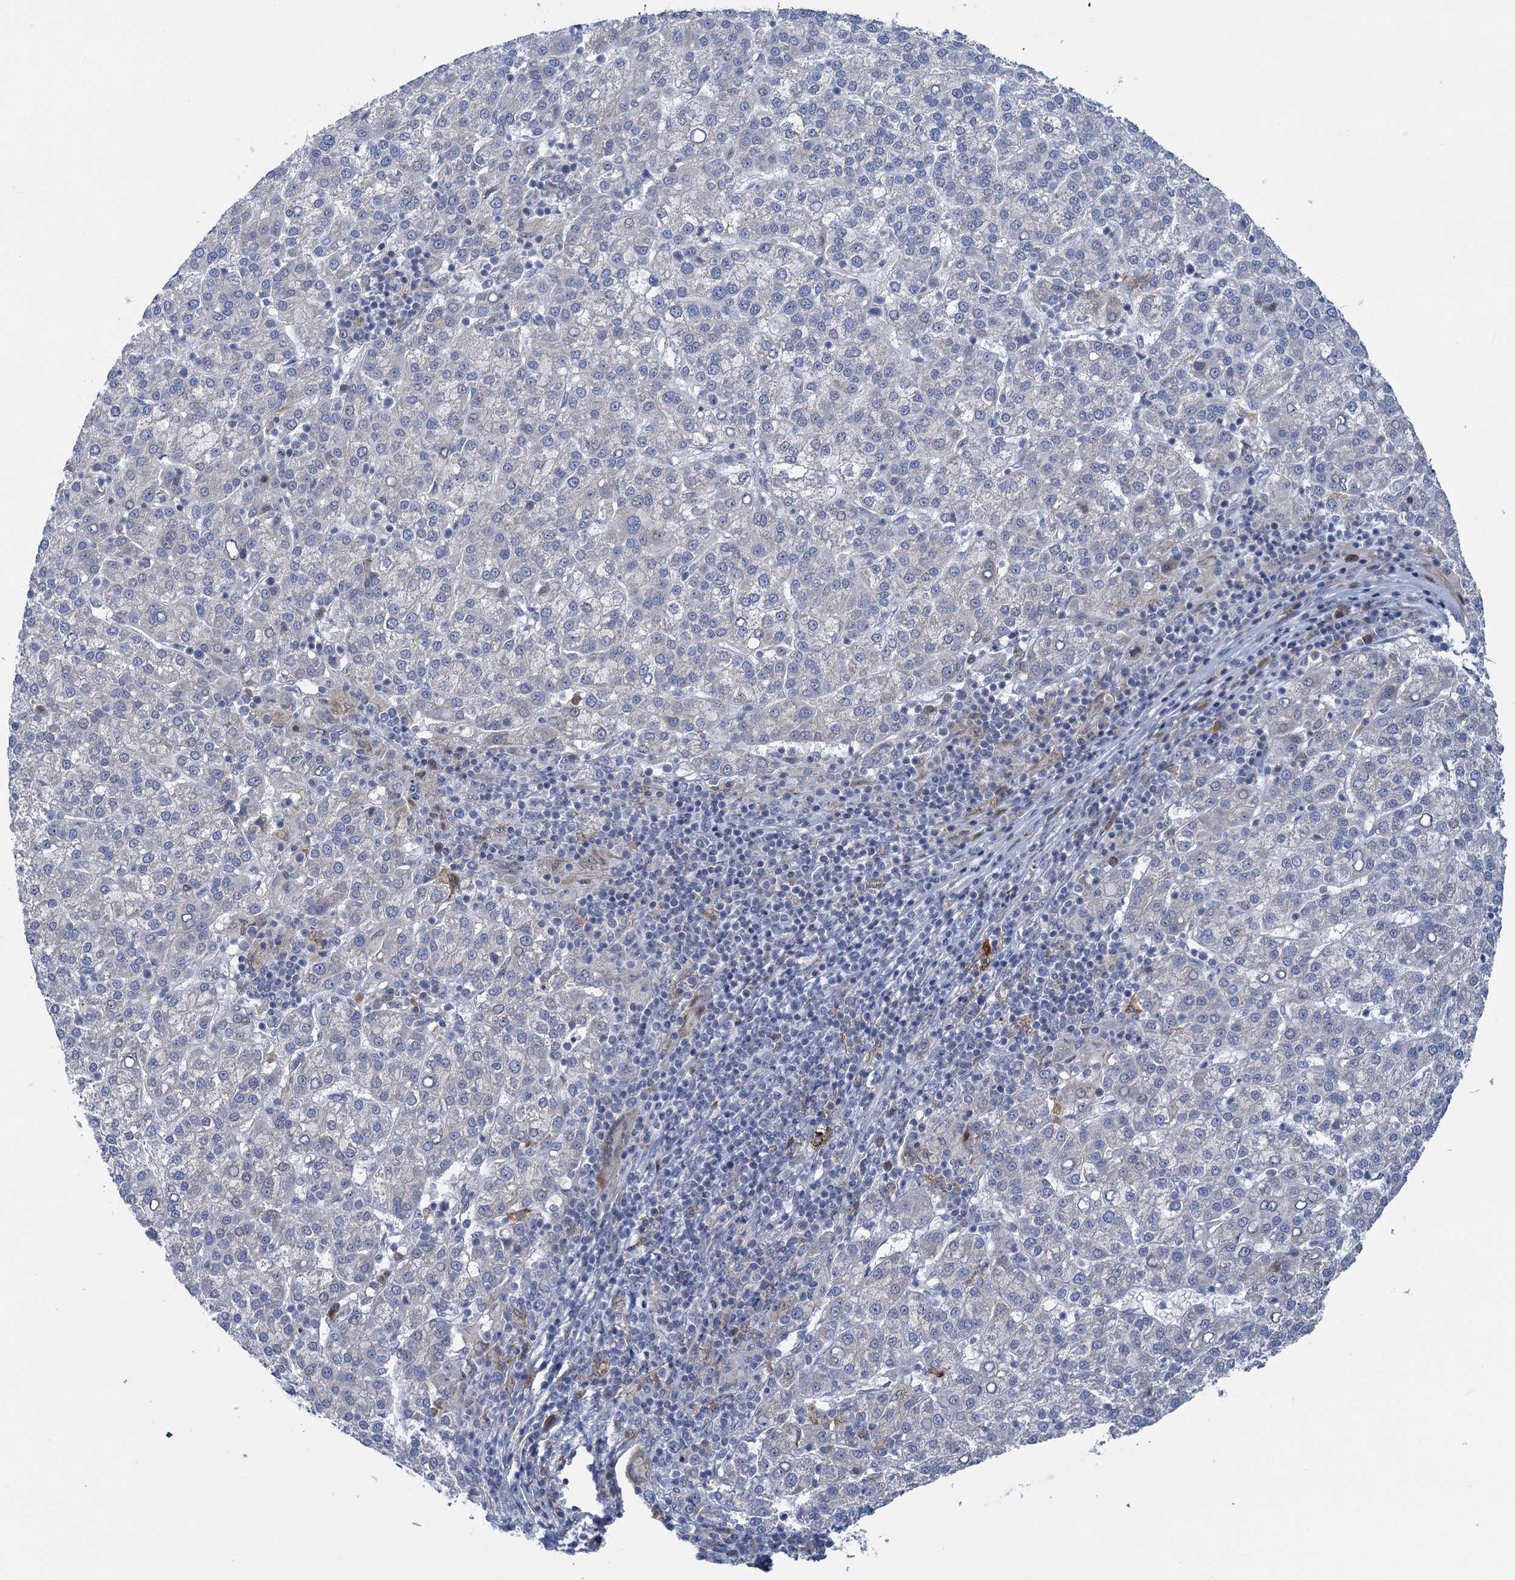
{"staining": {"intensity": "negative", "quantity": "none", "location": "none"}, "tissue": "liver cancer", "cell_type": "Tumor cells", "image_type": "cancer", "snomed": [{"axis": "morphology", "description": "Carcinoma, Hepatocellular, NOS"}, {"axis": "topography", "description": "Liver"}], "caption": "Immunohistochemistry (IHC) photomicrograph of liver cancer stained for a protein (brown), which demonstrates no expression in tumor cells.", "gene": "QPCTL", "patient": {"sex": "female", "age": 58}}